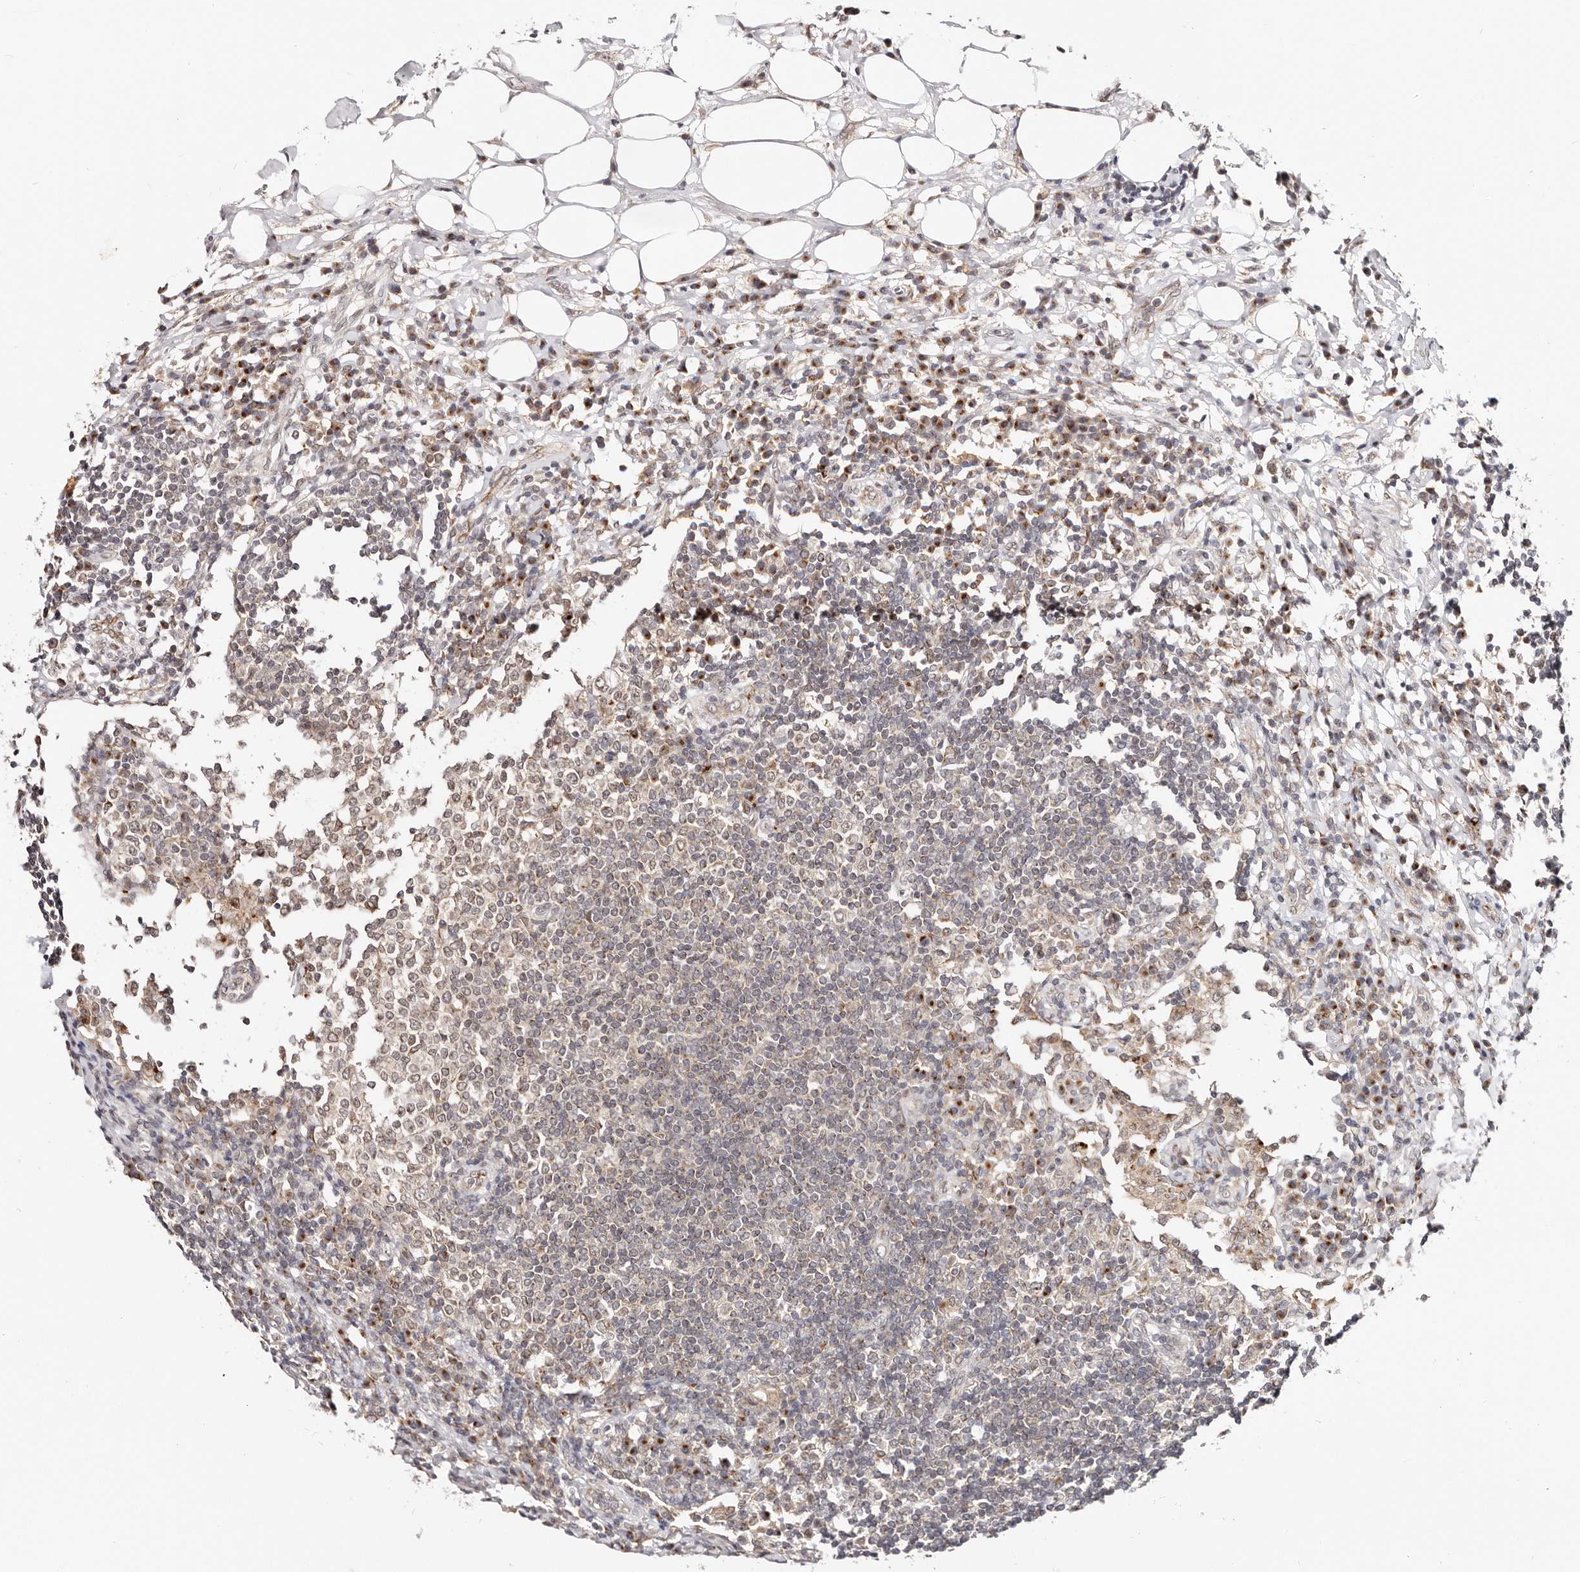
{"staining": {"intensity": "moderate", "quantity": "25%-75%", "location": "cytoplasmic/membranous"}, "tissue": "lymph node", "cell_type": "Non-germinal center cells", "image_type": "normal", "snomed": [{"axis": "morphology", "description": "Normal tissue, NOS"}, {"axis": "topography", "description": "Lymph node"}], "caption": "Lymph node stained with a brown dye shows moderate cytoplasmic/membranous positive staining in approximately 25%-75% of non-germinal center cells.", "gene": "VIPAS39", "patient": {"sex": "female", "age": 53}}